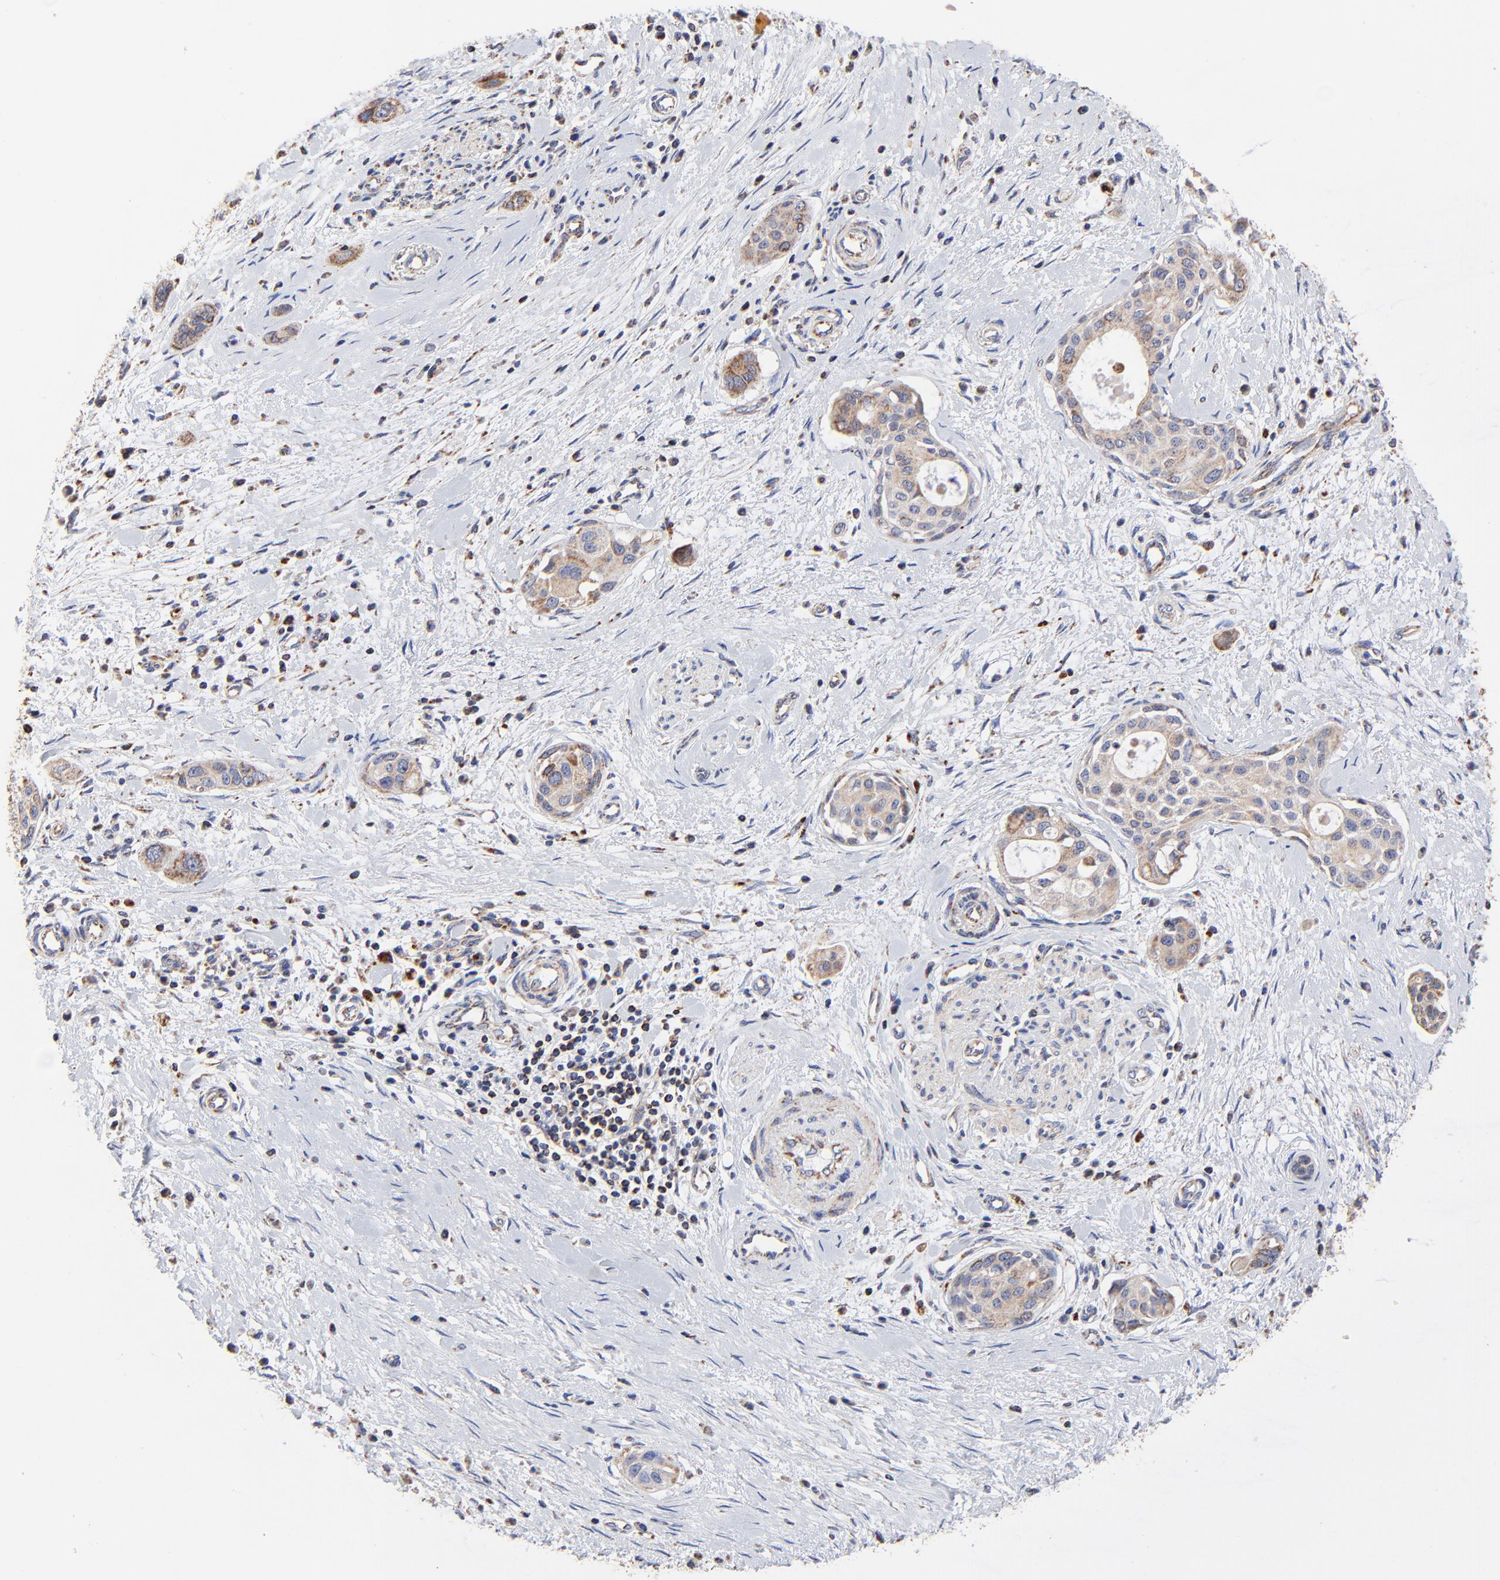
{"staining": {"intensity": "moderate", "quantity": ">75%", "location": "cytoplasmic/membranous"}, "tissue": "pancreatic cancer", "cell_type": "Tumor cells", "image_type": "cancer", "snomed": [{"axis": "morphology", "description": "Adenocarcinoma, NOS"}, {"axis": "topography", "description": "Pancreas"}], "caption": "Pancreatic adenocarcinoma stained for a protein displays moderate cytoplasmic/membranous positivity in tumor cells. The staining was performed using DAB (3,3'-diaminobenzidine), with brown indicating positive protein expression. Nuclei are stained blue with hematoxylin.", "gene": "SSBP1", "patient": {"sex": "female", "age": 60}}